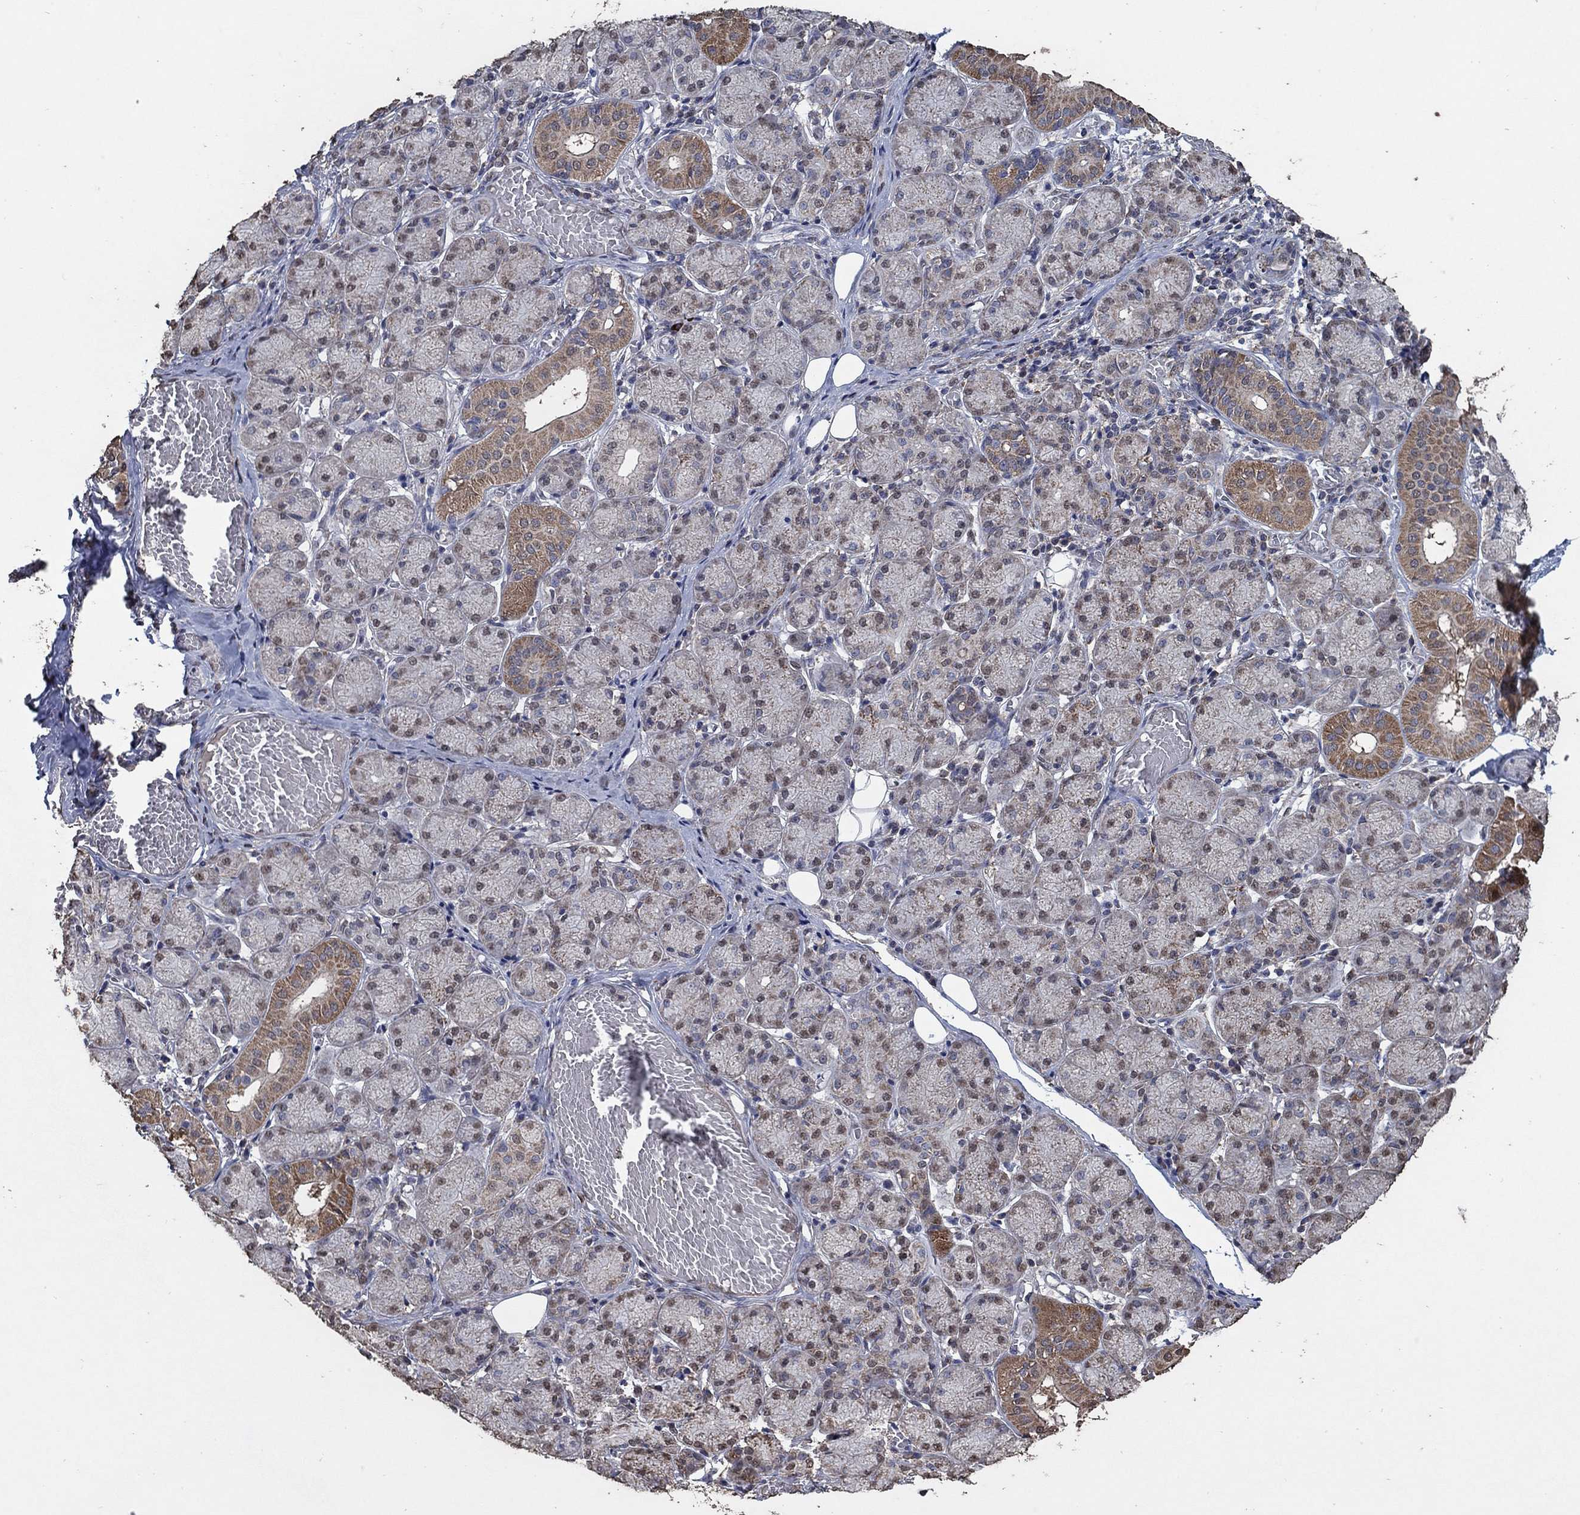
{"staining": {"intensity": "strong", "quantity": "25%-75%", "location": "cytoplasmic/membranous"}, "tissue": "salivary gland", "cell_type": "Glandular cells", "image_type": "normal", "snomed": [{"axis": "morphology", "description": "Normal tissue, NOS"}, {"axis": "topography", "description": "Salivary gland"}, {"axis": "topography", "description": "Peripheral nerve tissue"}], "caption": "Protein staining of normal salivary gland displays strong cytoplasmic/membranous expression in about 25%-75% of glandular cells.", "gene": "MRPS24", "patient": {"sex": "female", "age": 24}}